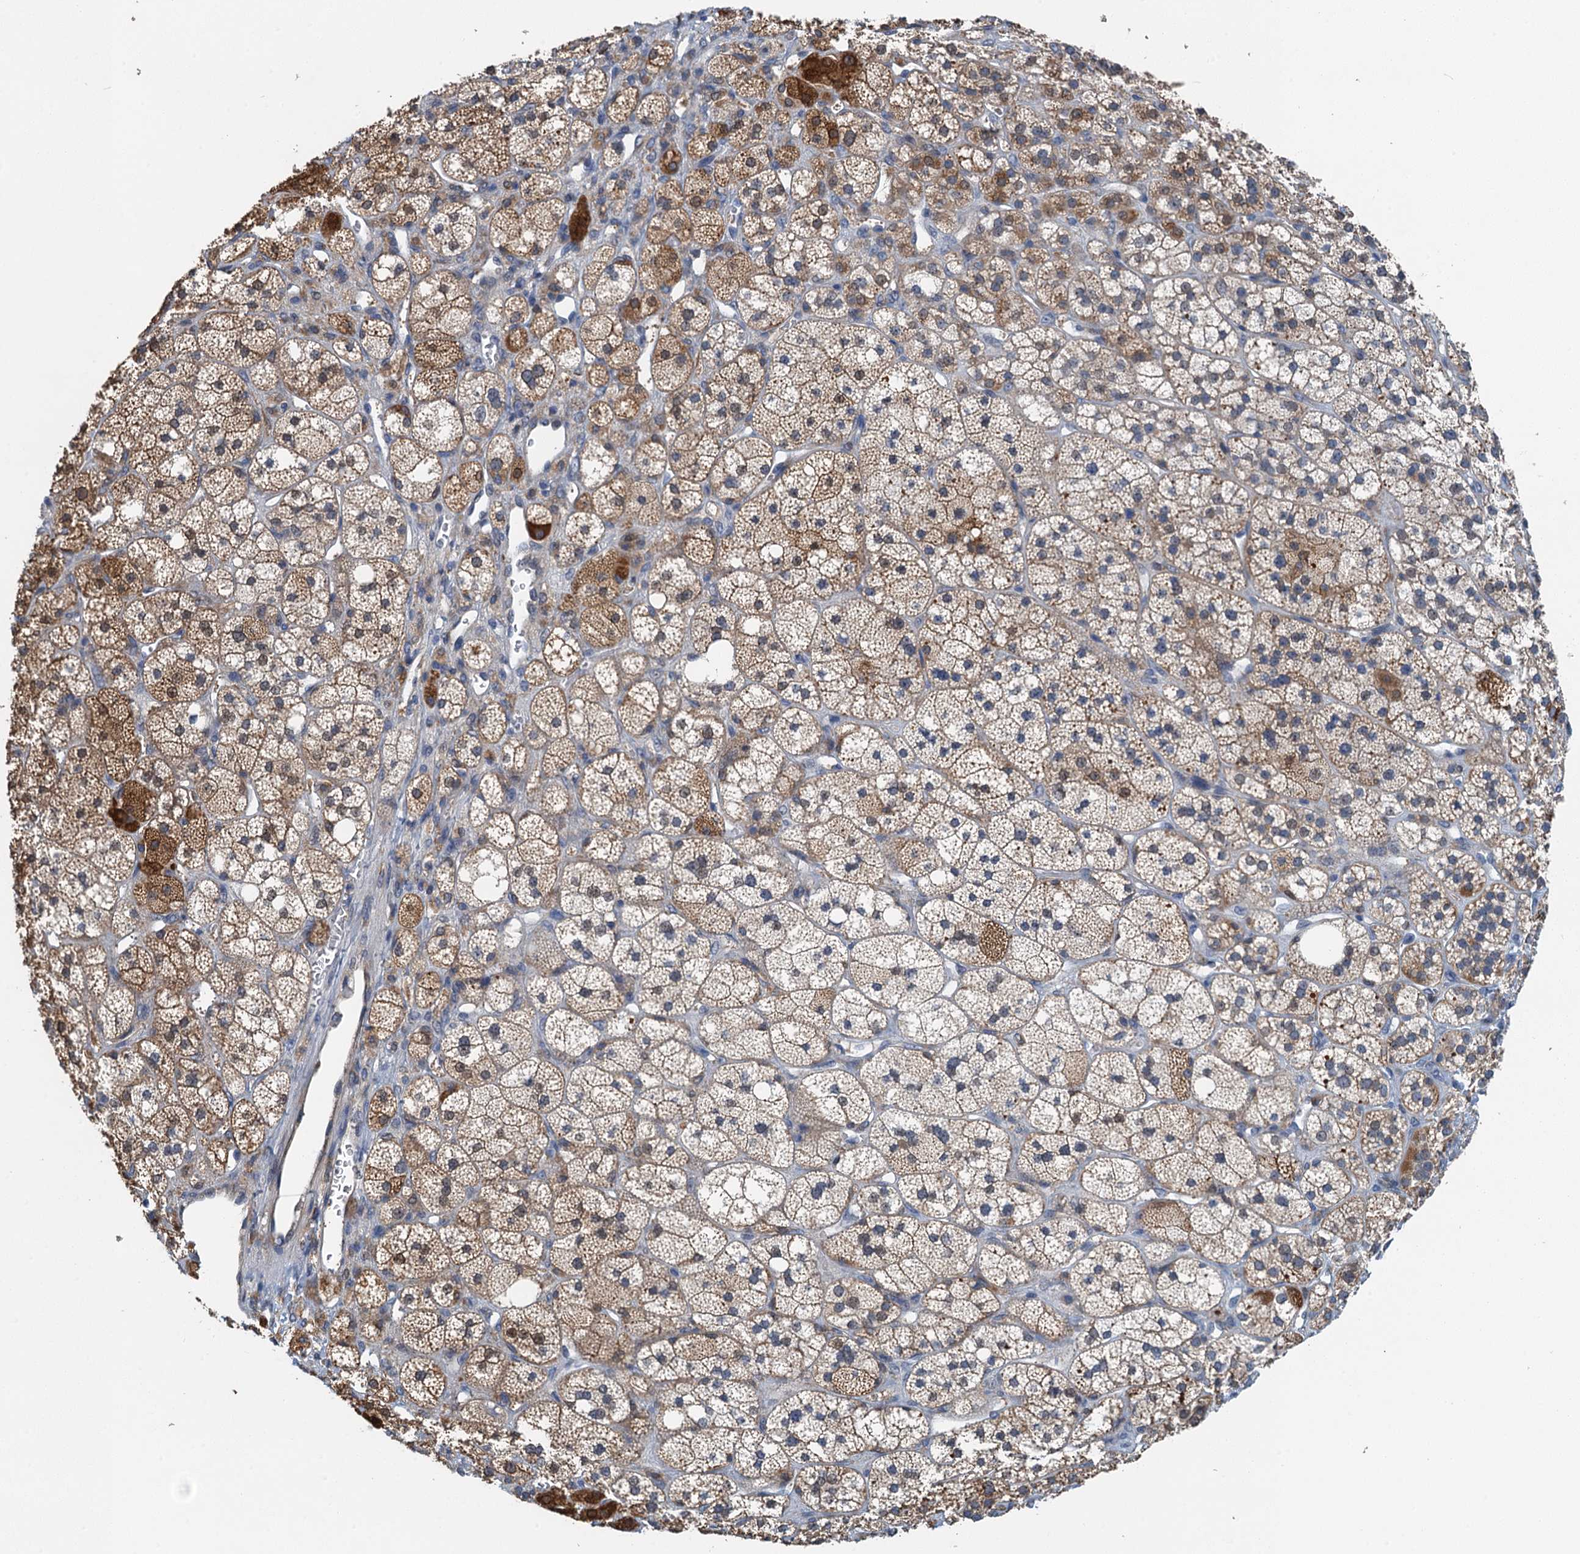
{"staining": {"intensity": "strong", "quantity": "25%-75%", "location": "cytoplasmic/membranous"}, "tissue": "adrenal gland", "cell_type": "Glandular cells", "image_type": "normal", "snomed": [{"axis": "morphology", "description": "Normal tissue, NOS"}, {"axis": "topography", "description": "Adrenal gland"}], "caption": "Immunohistochemistry (IHC) histopathology image of benign adrenal gland: adrenal gland stained using immunohistochemistry (IHC) exhibits high levels of strong protein expression localized specifically in the cytoplasmic/membranous of glandular cells, appearing as a cytoplasmic/membranous brown color.", "gene": "ZNF606", "patient": {"sex": "male", "age": 61}}